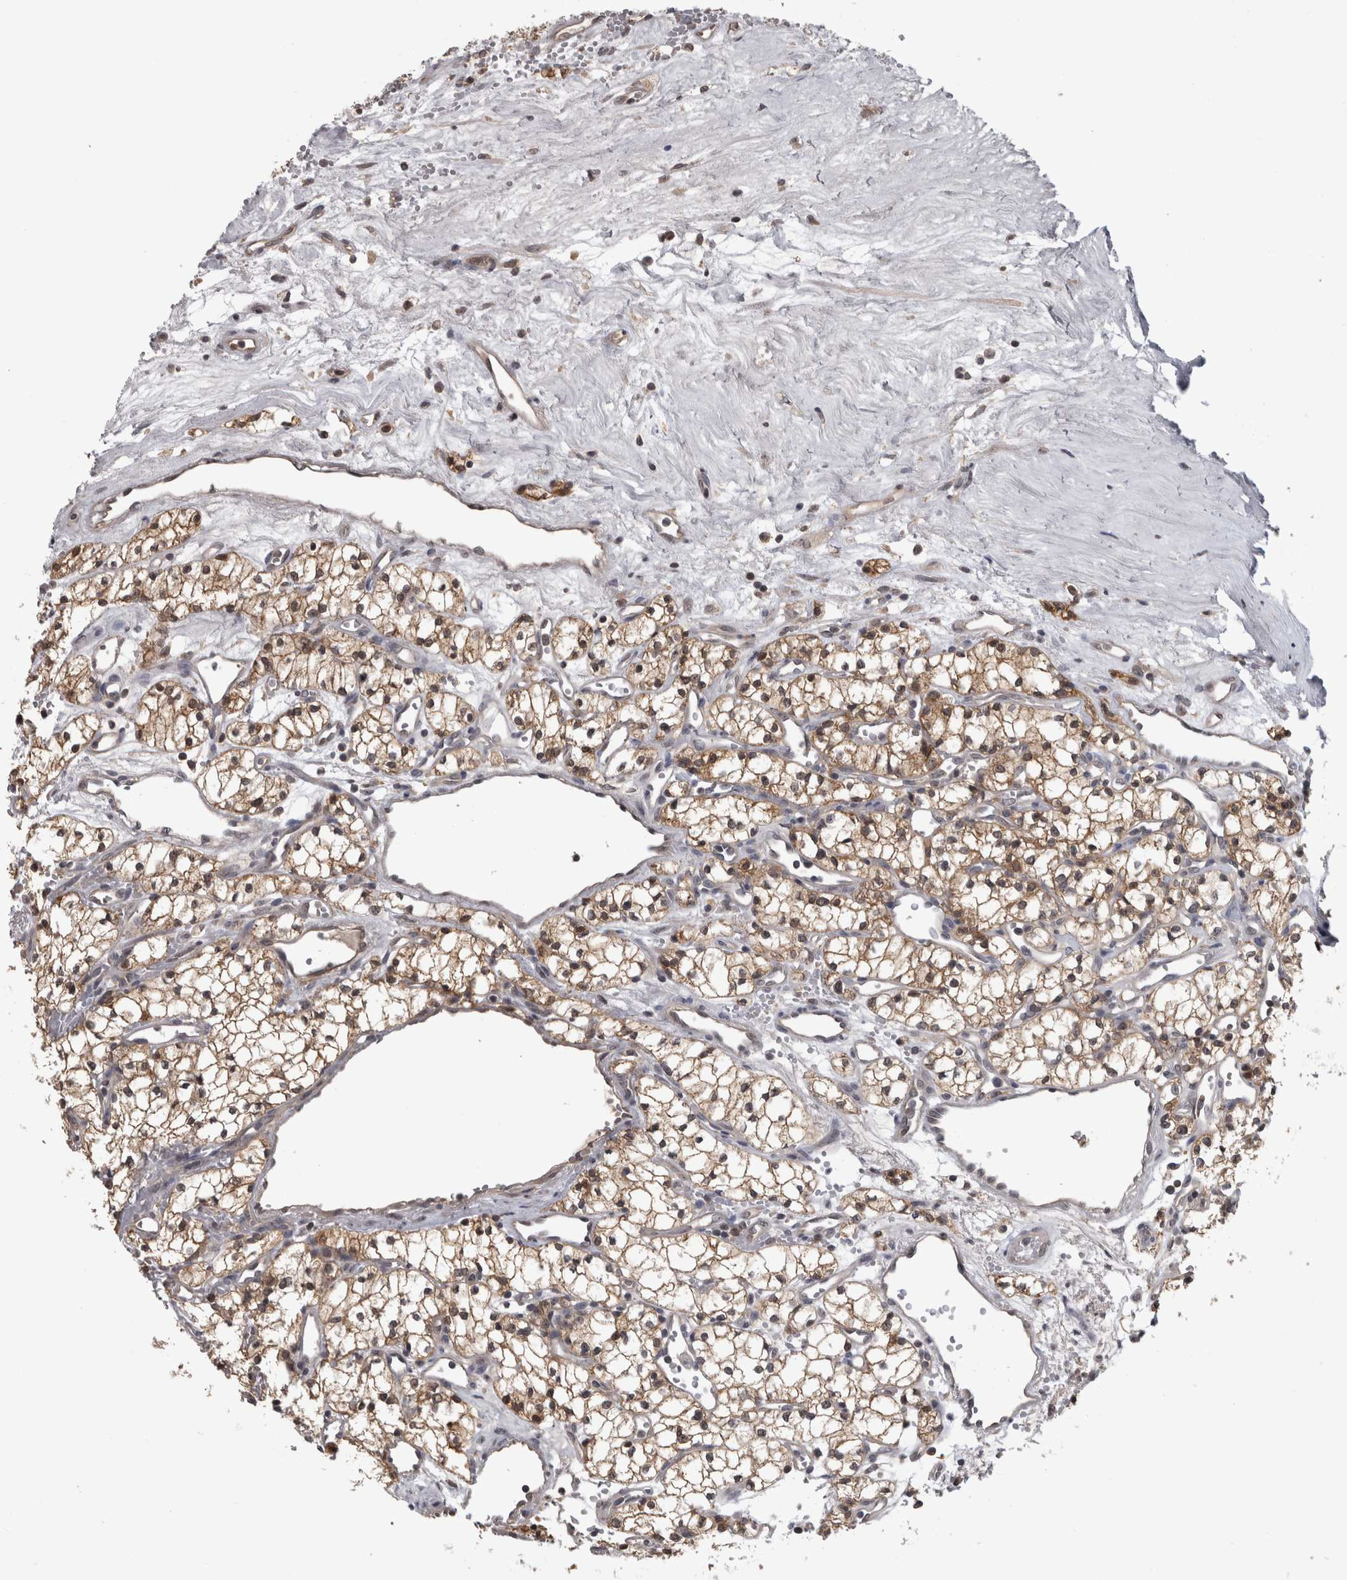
{"staining": {"intensity": "weak", "quantity": ">75%", "location": "cytoplasmic/membranous"}, "tissue": "renal cancer", "cell_type": "Tumor cells", "image_type": "cancer", "snomed": [{"axis": "morphology", "description": "Adenocarcinoma, NOS"}, {"axis": "topography", "description": "Kidney"}], "caption": "Immunohistochemistry photomicrograph of renal cancer (adenocarcinoma) stained for a protein (brown), which displays low levels of weak cytoplasmic/membranous expression in approximately >75% of tumor cells.", "gene": "APRT", "patient": {"sex": "male", "age": 59}}